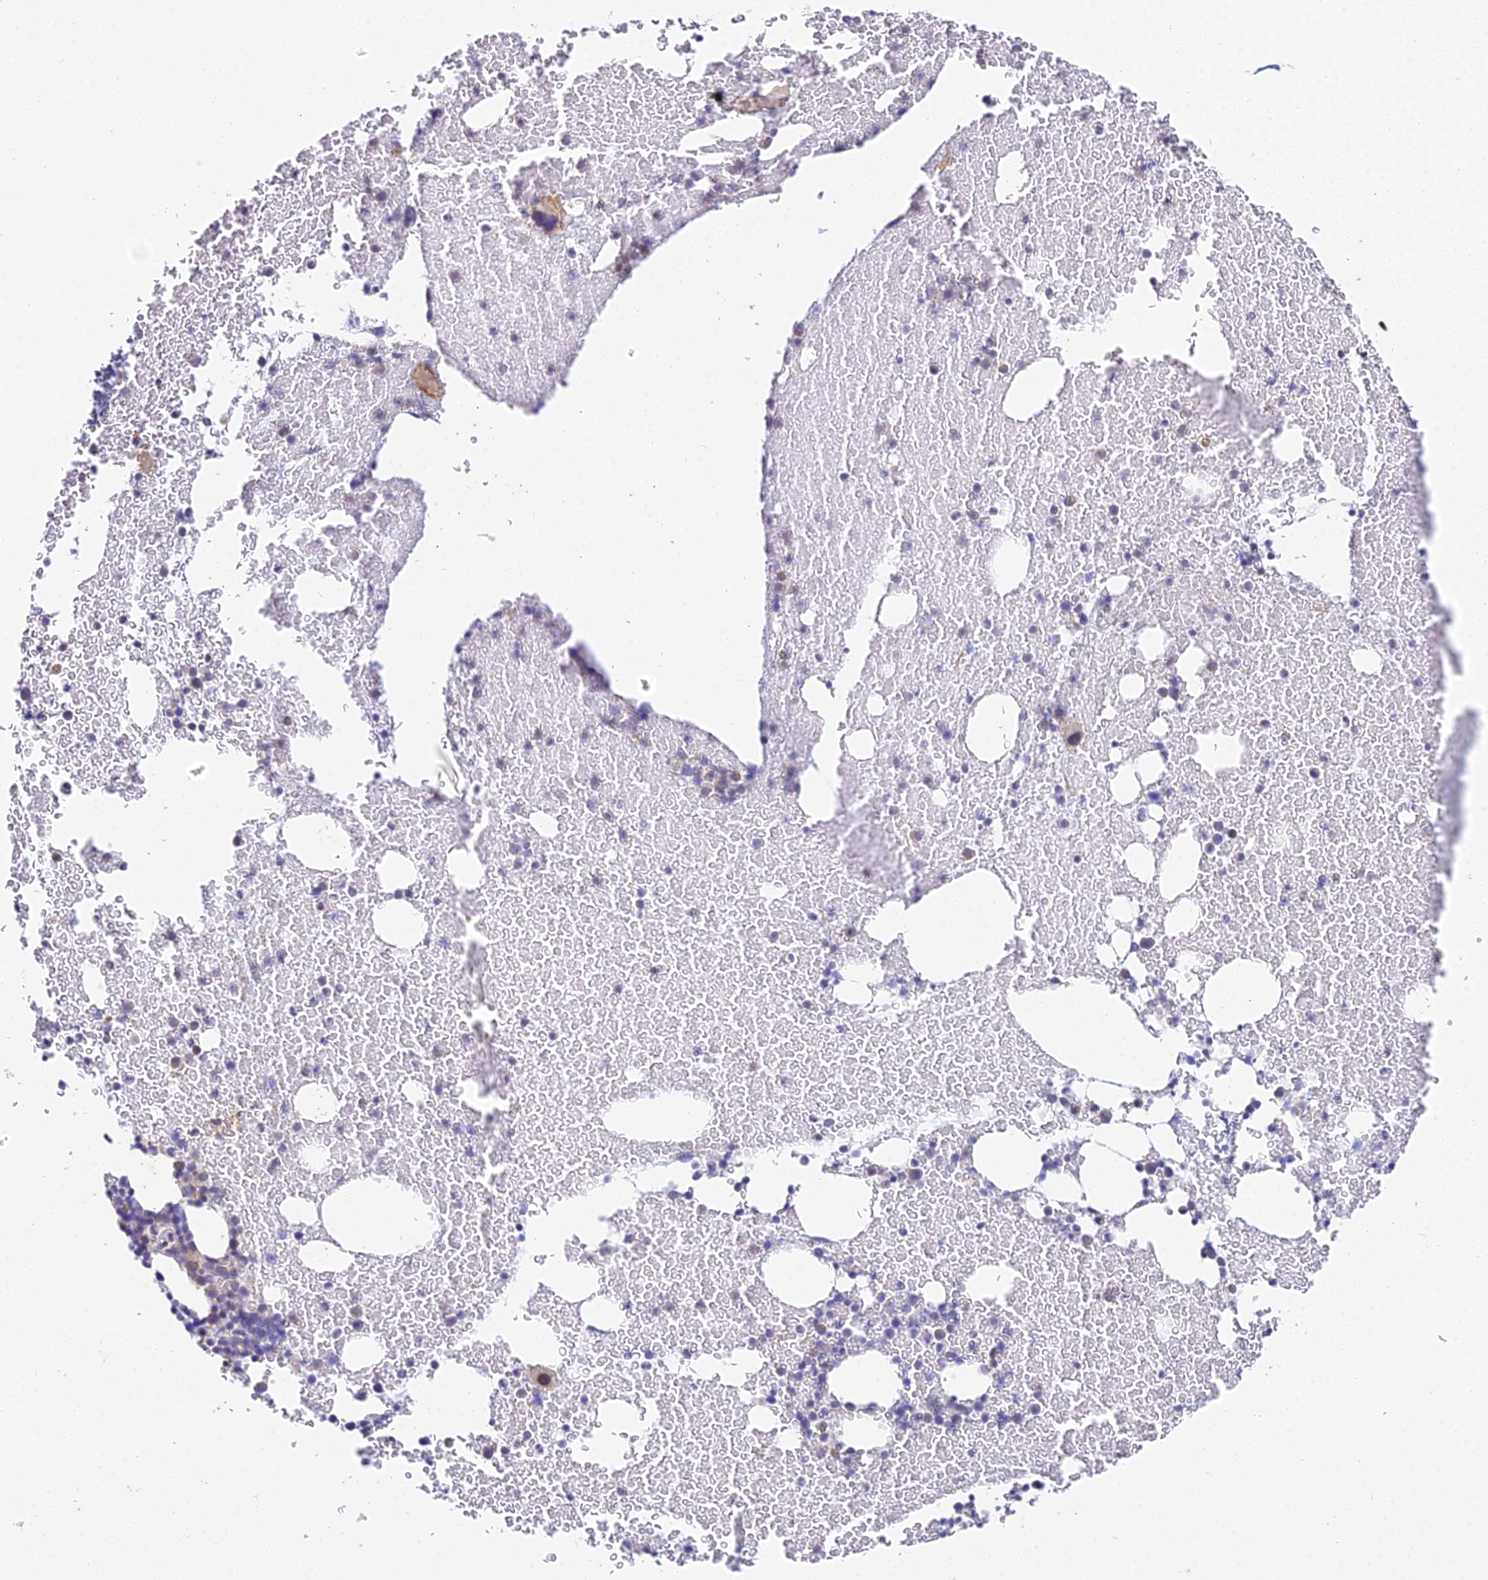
{"staining": {"intensity": "negative", "quantity": "none", "location": "none"}, "tissue": "bone marrow", "cell_type": "Hematopoietic cells", "image_type": "normal", "snomed": [{"axis": "morphology", "description": "Normal tissue, NOS"}, {"axis": "topography", "description": "Bone marrow"}], "caption": "An IHC photomicrograph of benign bone marrow is shown. There is no staining in hematopoietic cells of bone marrow. (DAB immunohistochemistry, high magnification).", "gene": "EEF2KMT", "patient": {"sex": "male", "age": 57}}